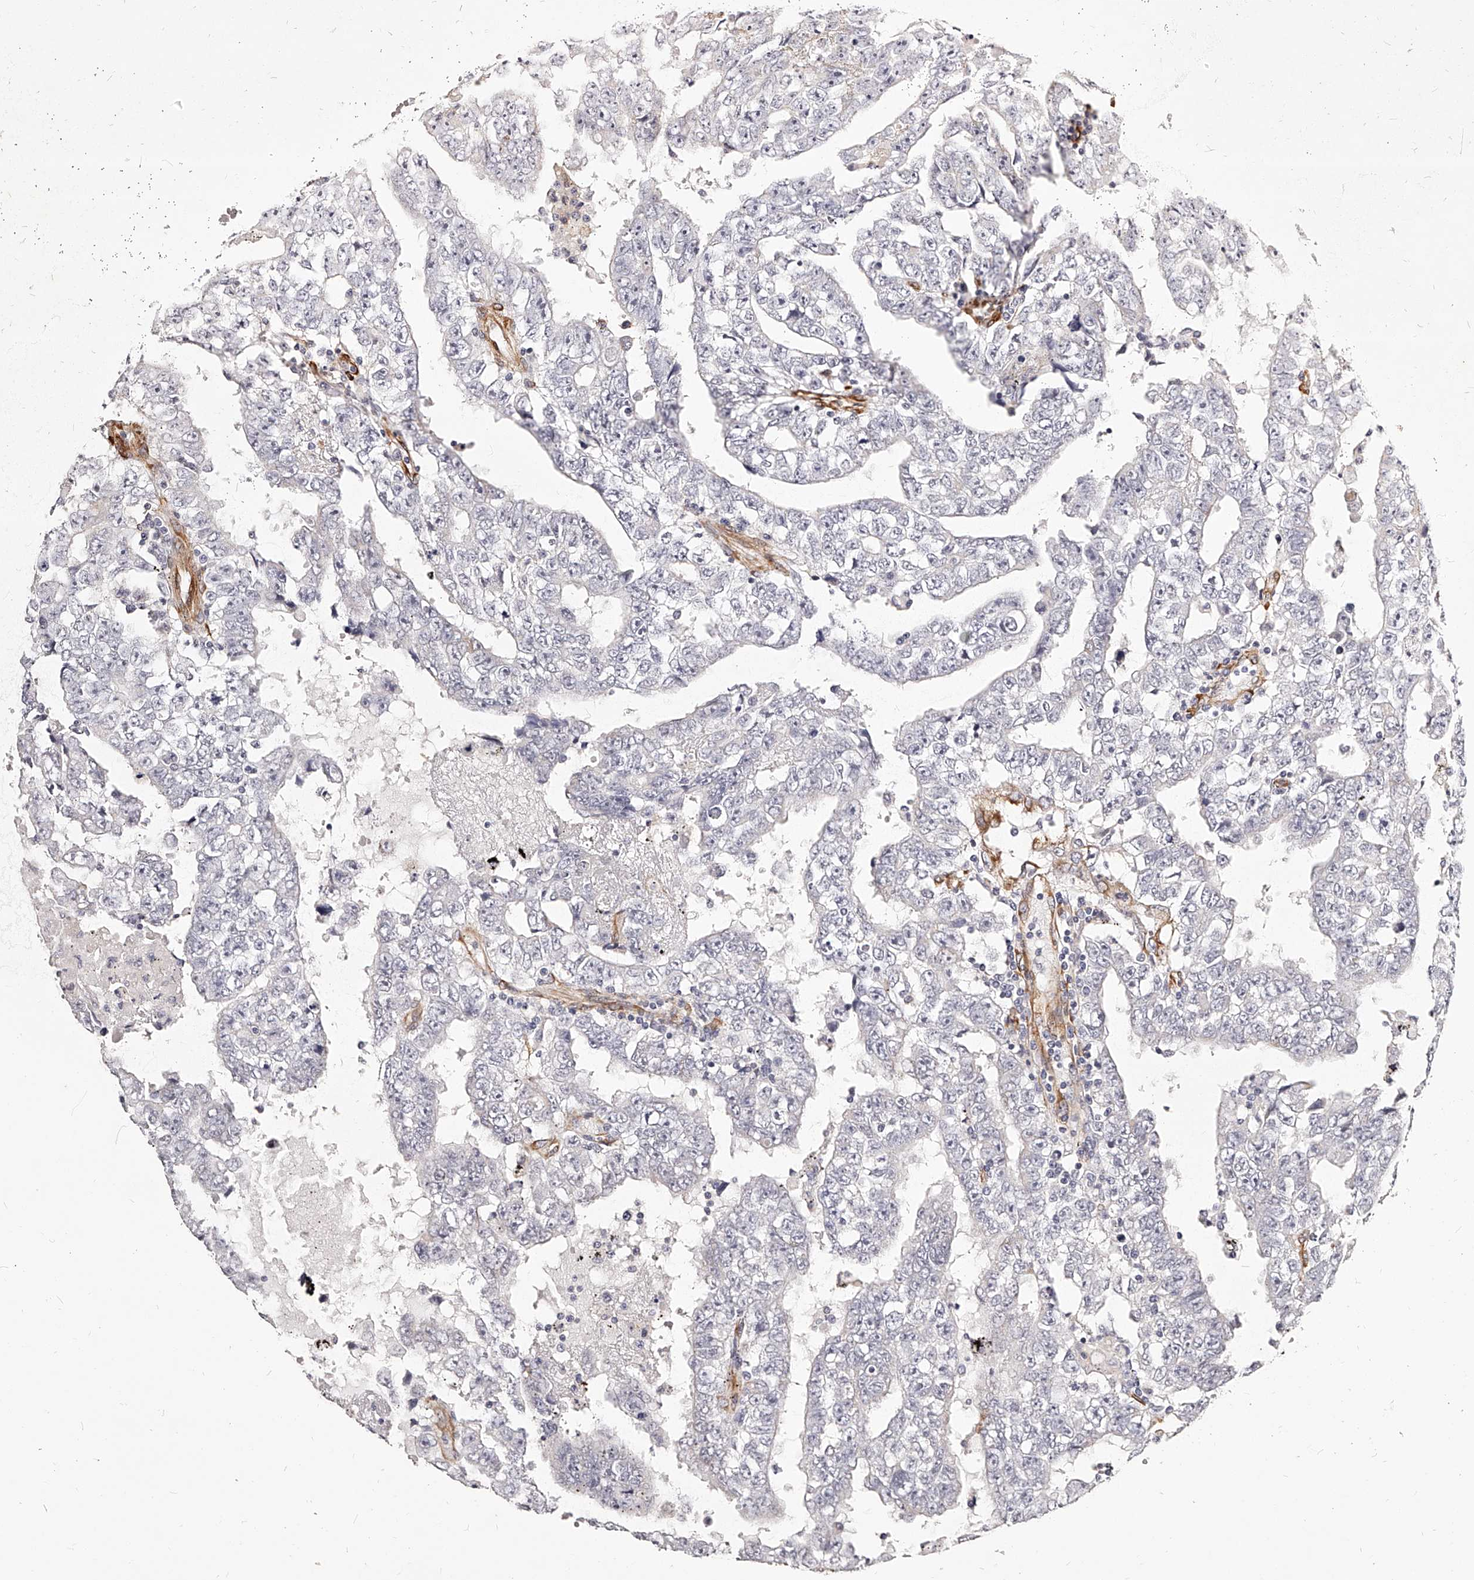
{"staining": {"intensity": "negative", "quantity": "none", "location": "none"}, "tissue": "testis cancer", "cell_type": "Tumor cells", "image_type": "cancer", "snomed": [{"axis": "morphology", "description": "Carcinoma, Embryonal, NOS"}, {"axis": "topography", "description": "Testis"}], "caption": "A high-resolution histopathology image shows IHC staining of testis cancer (embryonal carcinoma), which shows no significant staining in tumor cells.", "gene": "CD82", "patient": {"sex": "male", "age": 25}}